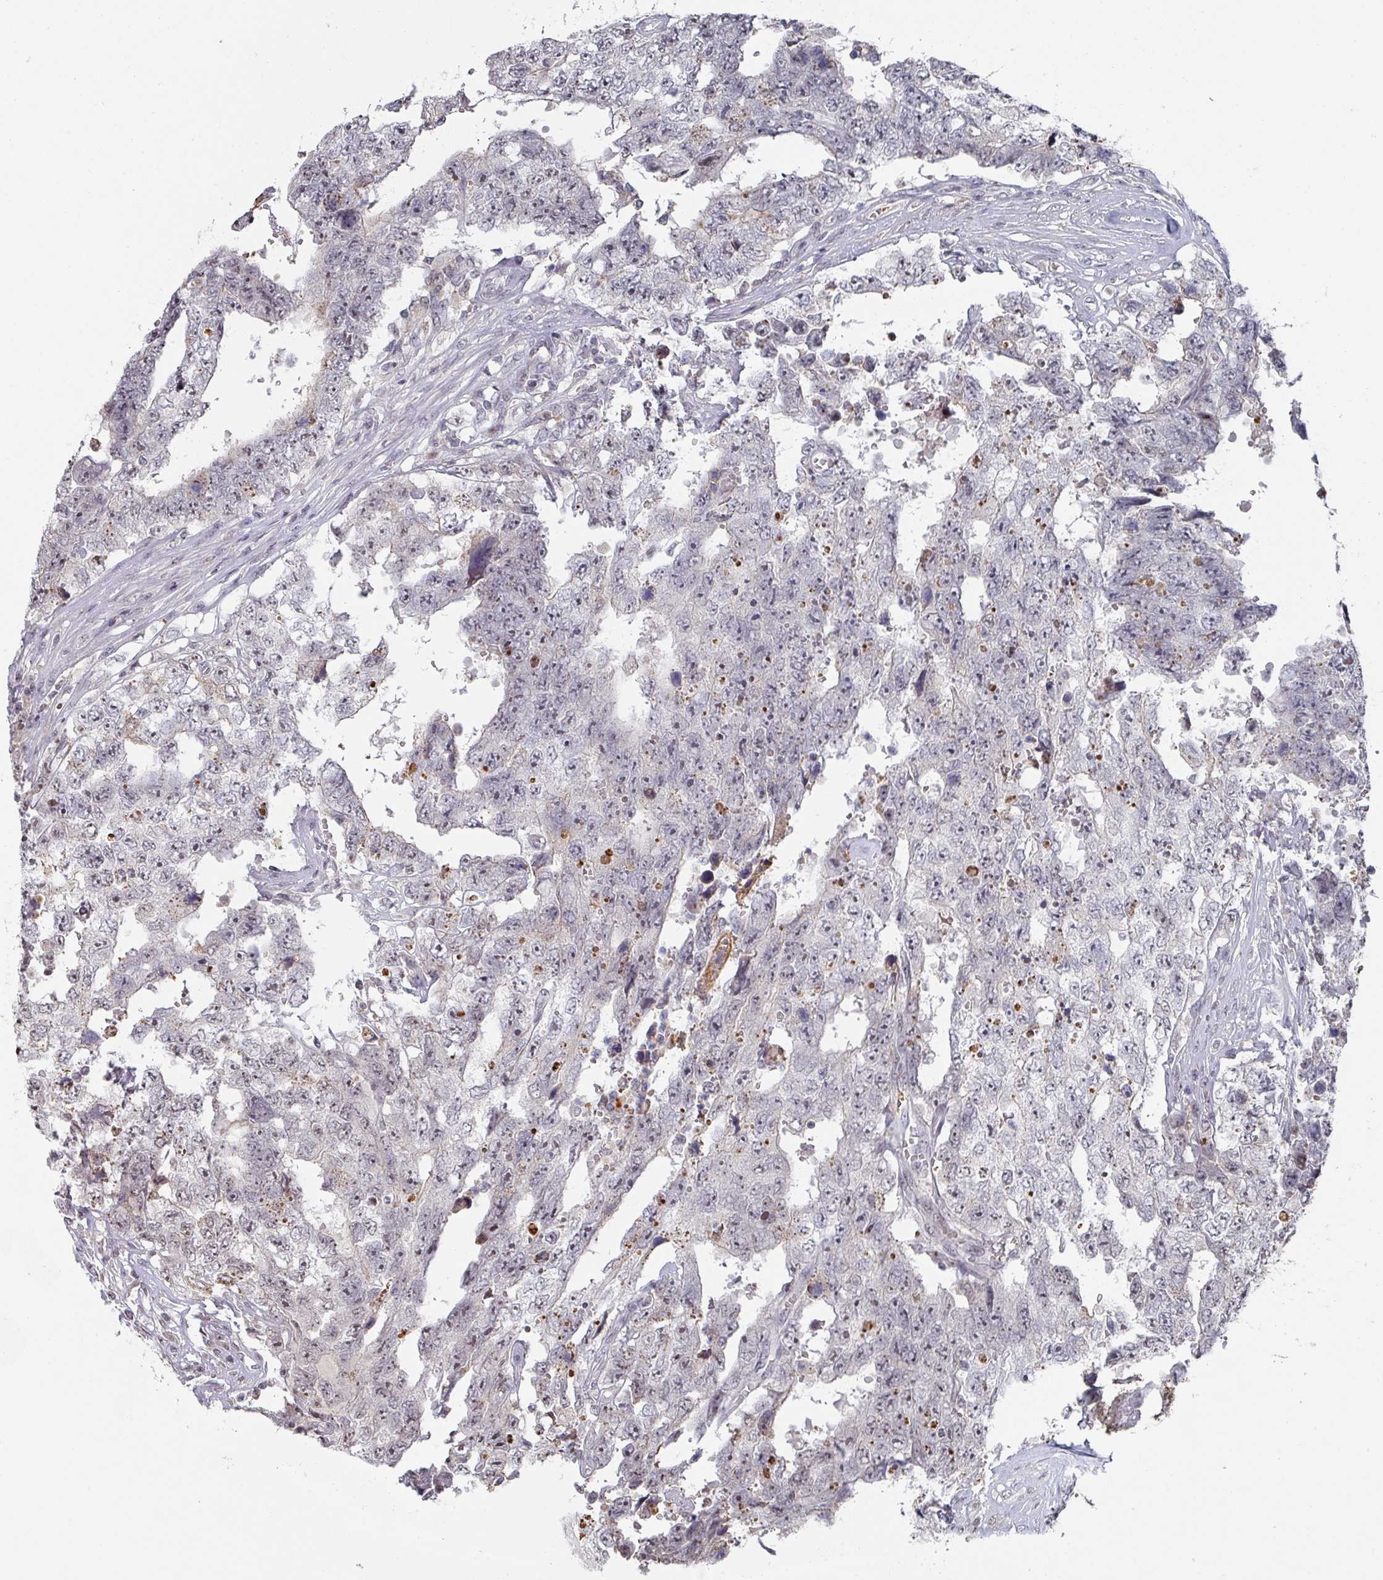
{"staining": {"intensity": "weak", "quantity": "<25%", "location": "nuclear"}, "tissue": "testis cancer", "cell_type": "Tumor cells", "image_type": "cancer", "snomed": [{"axis": "morphology", "description": "Normal tissue, NOS"}, {"axis": "morphology", "description": "Carcinoma, Embryonal, NOS"}, {"axis": "topography", "description": "Testis"}, {"axis": "topography", "description": "Epididymis"}], "caption": "Immunohistochemistry of embryonal carcinoma (testis) displays no positivity in tumor cells. (DAB (3,3'-diaminobenzidine) immunohistochemistry visualized using brightfield microscopy, high magnification).", "gene": "ZNF654", "patient": {"sex": "male", "age": 25}}